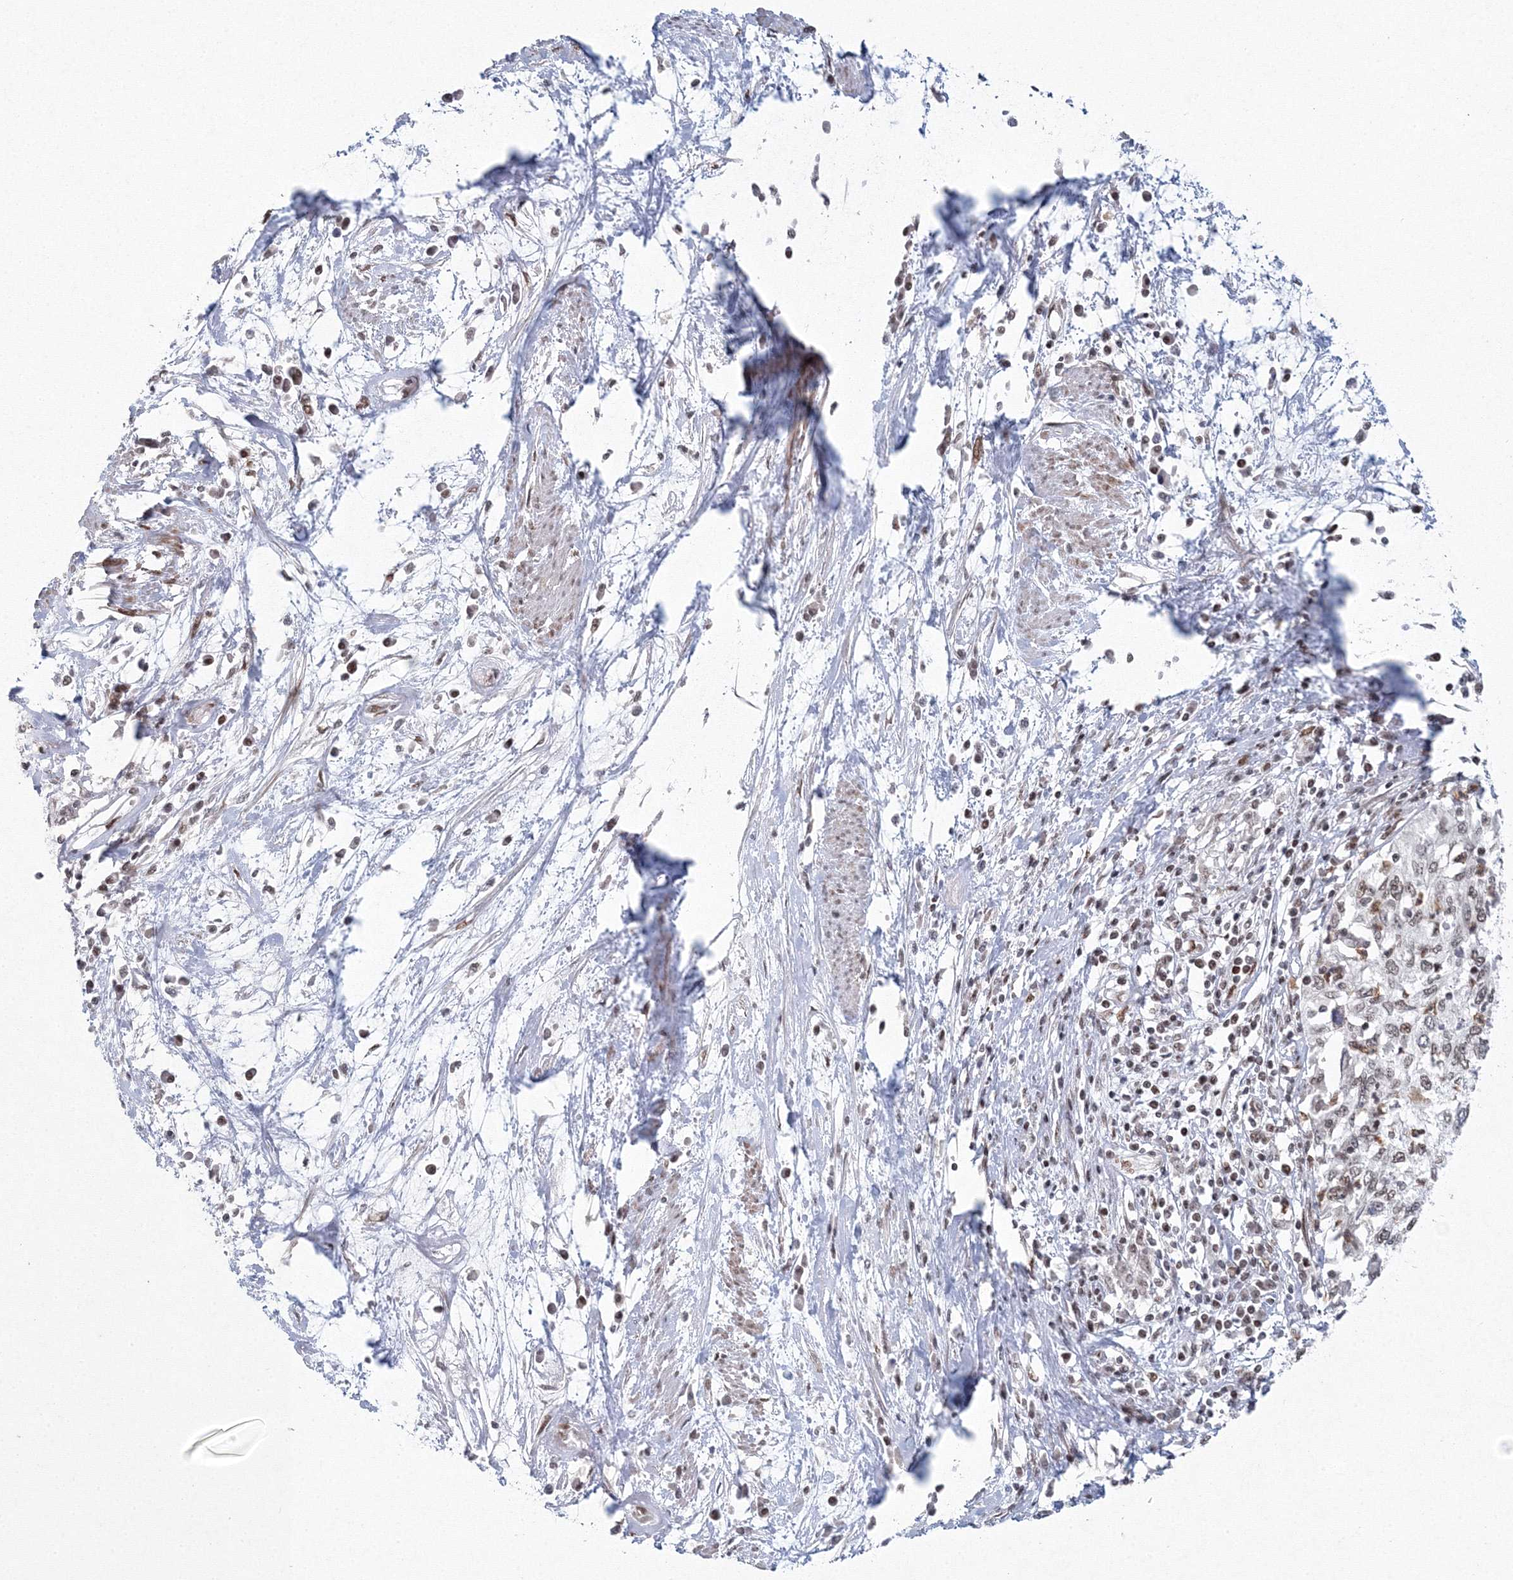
{"staining": {"intensity": "weak", "quantity": "<25%", "location": "nuclear"}, "tissue": "cervical cancer", "cell_type": "Tumor cells", "image_type": "cancer", "snomed": [{"axis": "morphology", "description": "Squamous cell carcinoma, NOS"}, {"axis": "topography", "description": "Cervix"}], "caption": "IHC histopathology image of human cervical cancer stained for a protein (brown), which shows no staining in tumor cells. (Immunohistochemistry, brightfield microscopy, high magnification).", "gene": "C3orf33", "patient": {"sex": "female", "age": 57}}